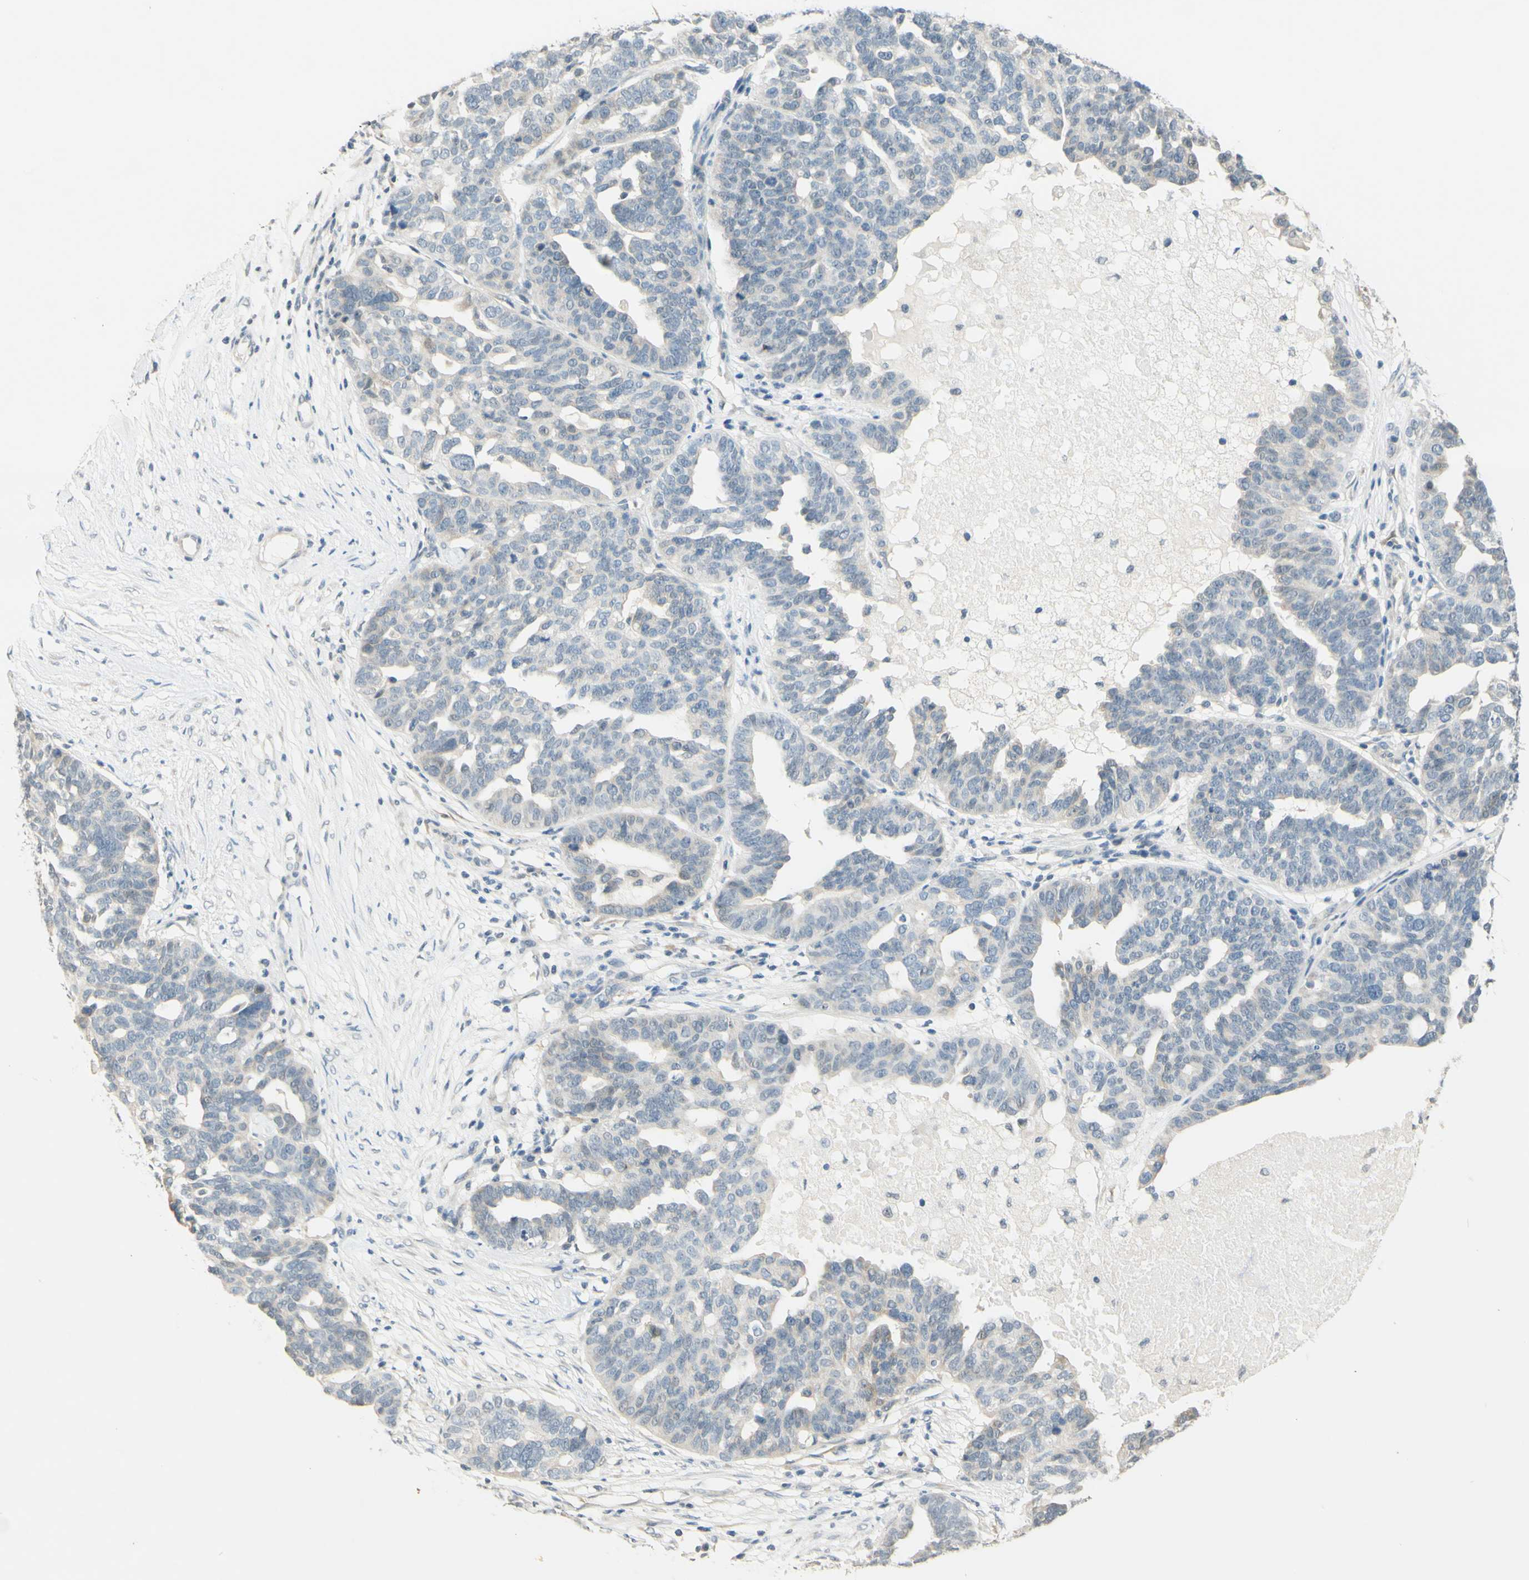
{"staining": {"intensity": "weak", "quantity": "<25%", "location": "cytoplasmic/membranous"}, "tissue": "ovarian cancer", "cell_type": "Tumor cells", "image_type": "cancer", "snomed": [{"axis": "morphology", "description": "Cystadenocarcinoma, serous, NOS"}, {"axis": "topography", "description": "Ovary"}], "caption": "The photomicrograph reveals no significant positivity in tumor cells of ovarian cancer (serous cystadenocarcinoma).", "gene": "MAG", "patient": {"sex": "female", "age": 59}}